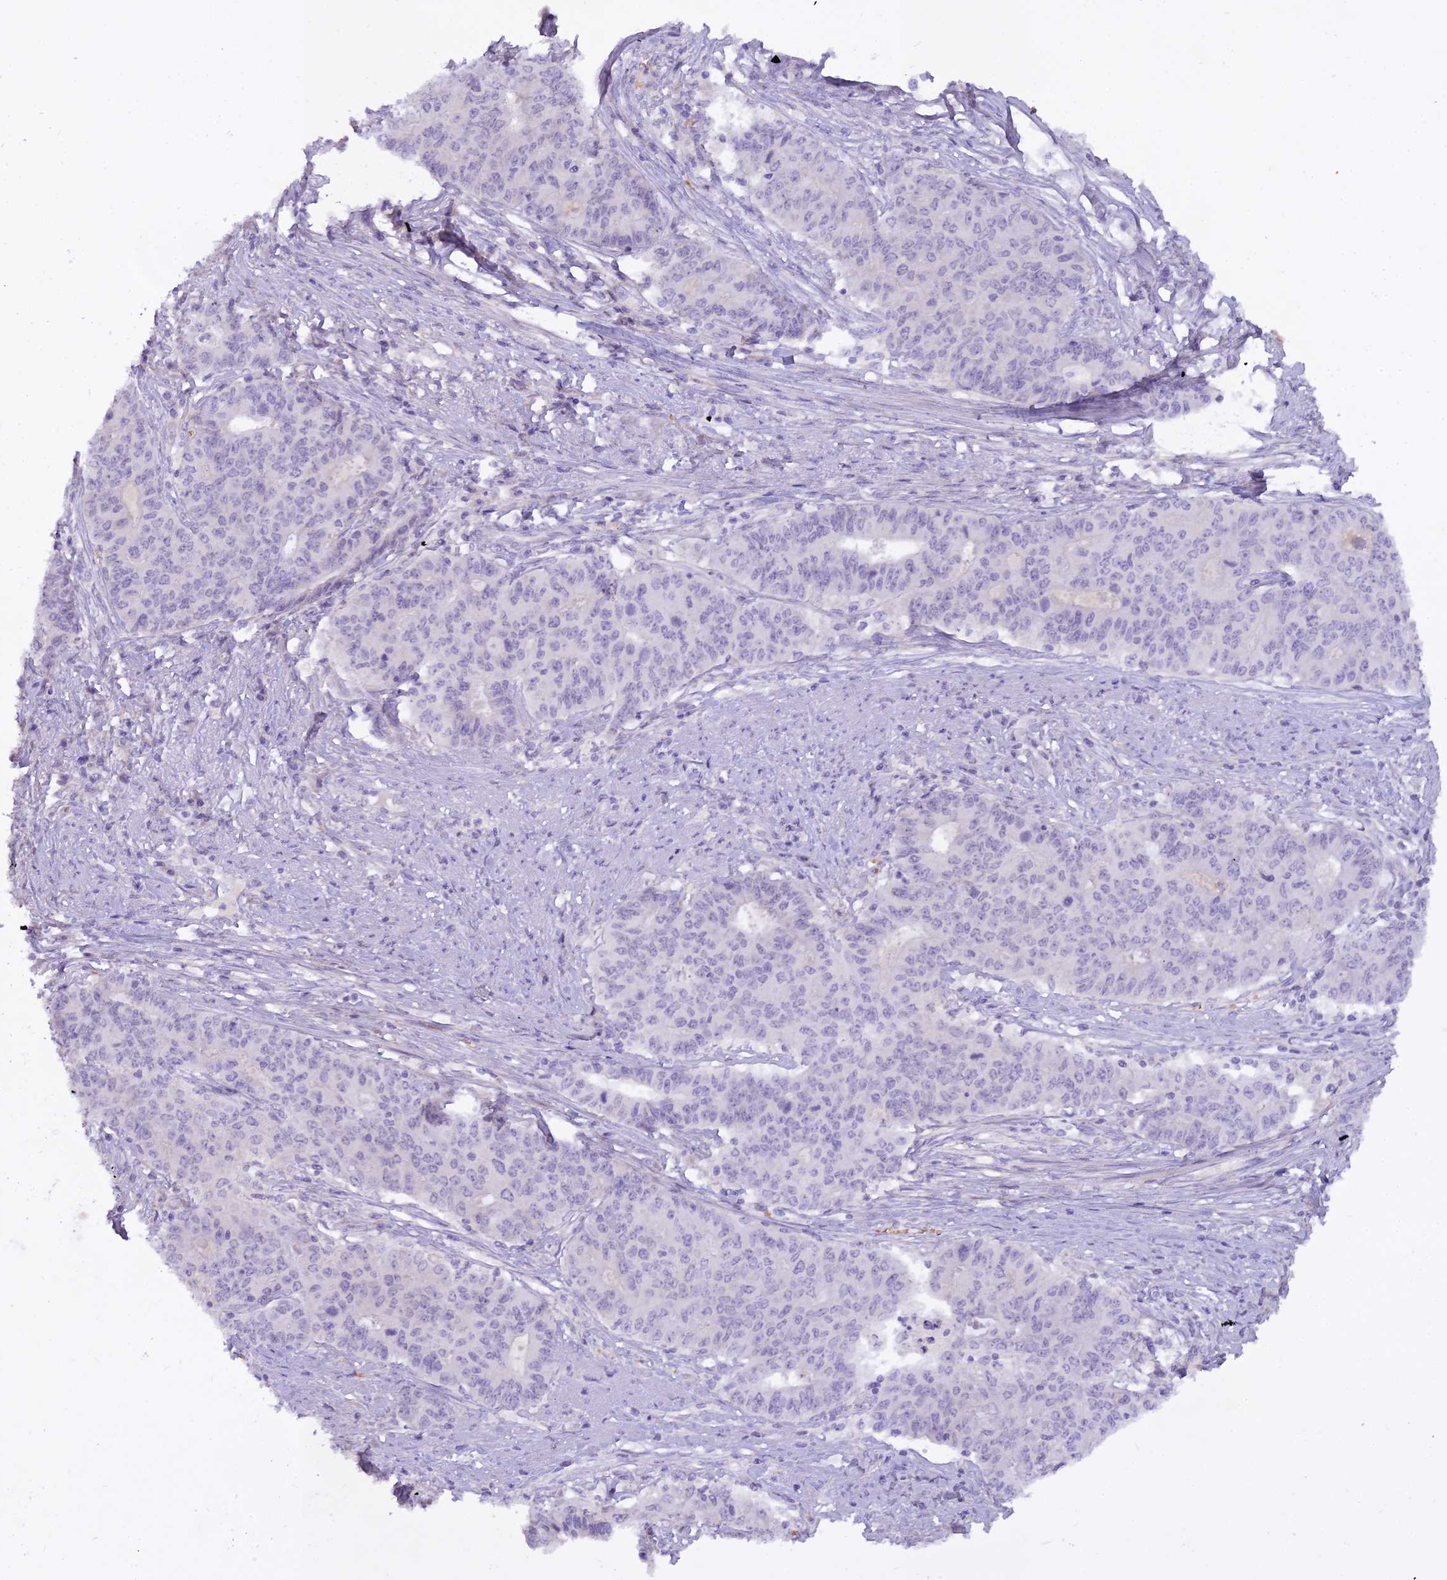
{"staining": {"intensity": "negative", "quantity": "none", "location": "none"}, "tissue": "endometrial cancer", "cell_type": "Tumor cells", "image_type": "cancer", "snomed": [{"axis": "morphology", "description": "Adenocarcinoma, NOS"}, {"axis": "topography", "description": "Endometrium"}], "caption": "The immunohistochemistry micrograph has no significant staining in tumor cells of endometrial cancer (adenocarcinoma) tissue.", "gene": "OSTN", "patient": {"sex": "female", "age": 59}}